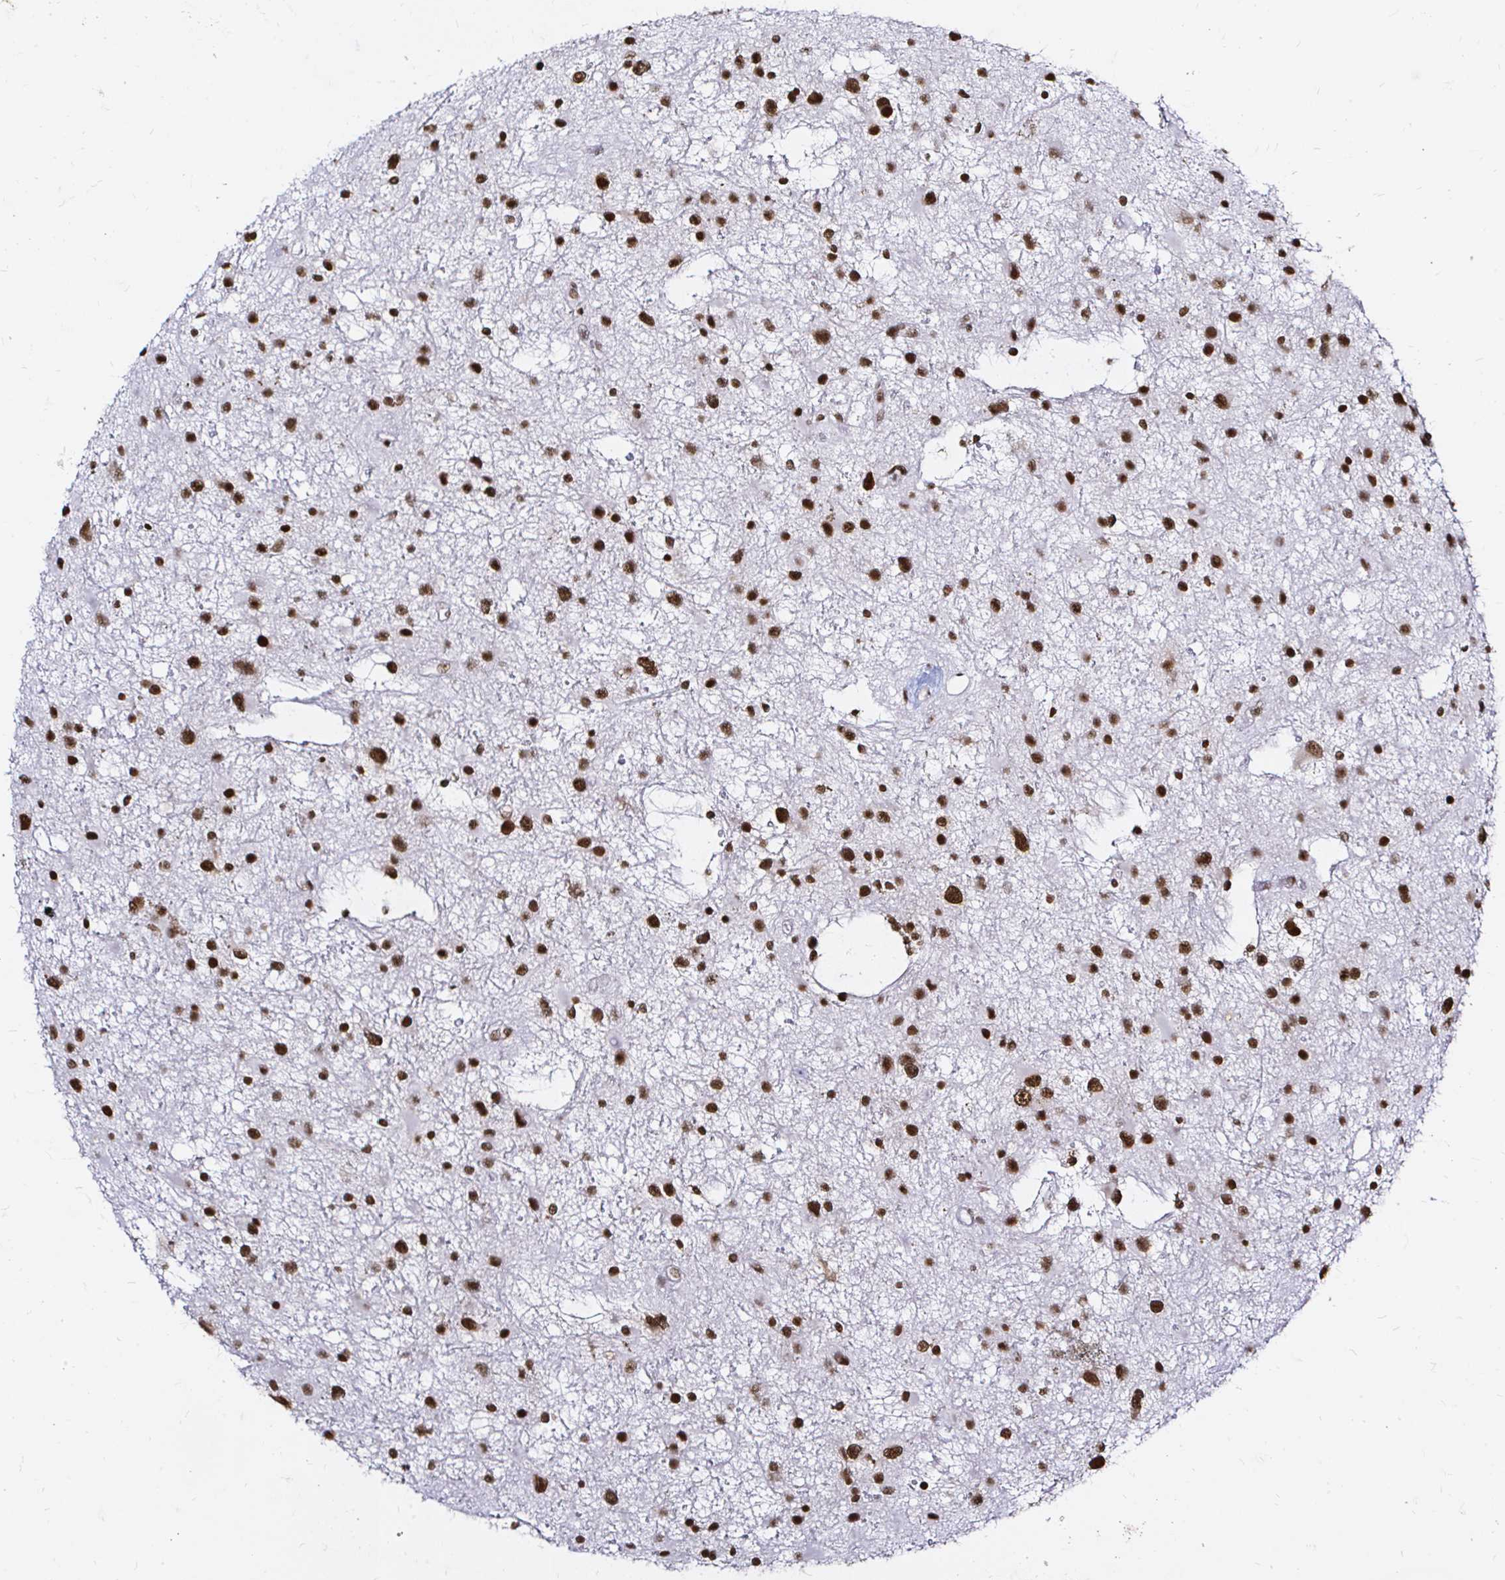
{"staining": {"intensity": "strong", "quantity": ">75%", "location": "nuclear"}, "tissue": "glioma", "cell_type": "Tumor cells", "image_type": "cancer", "snomed": [{"axis": "morphology", "description": "Glioma, malignant, Low grade"}, {"axis": "topography", "description": "Brain"}], "caption": "Human low-grade glioma (malignant) stained with a protein marker shows strong staining in tumor cells.", "gene": "SNRPC", "patient": {"sex": "female", "age": 32}}